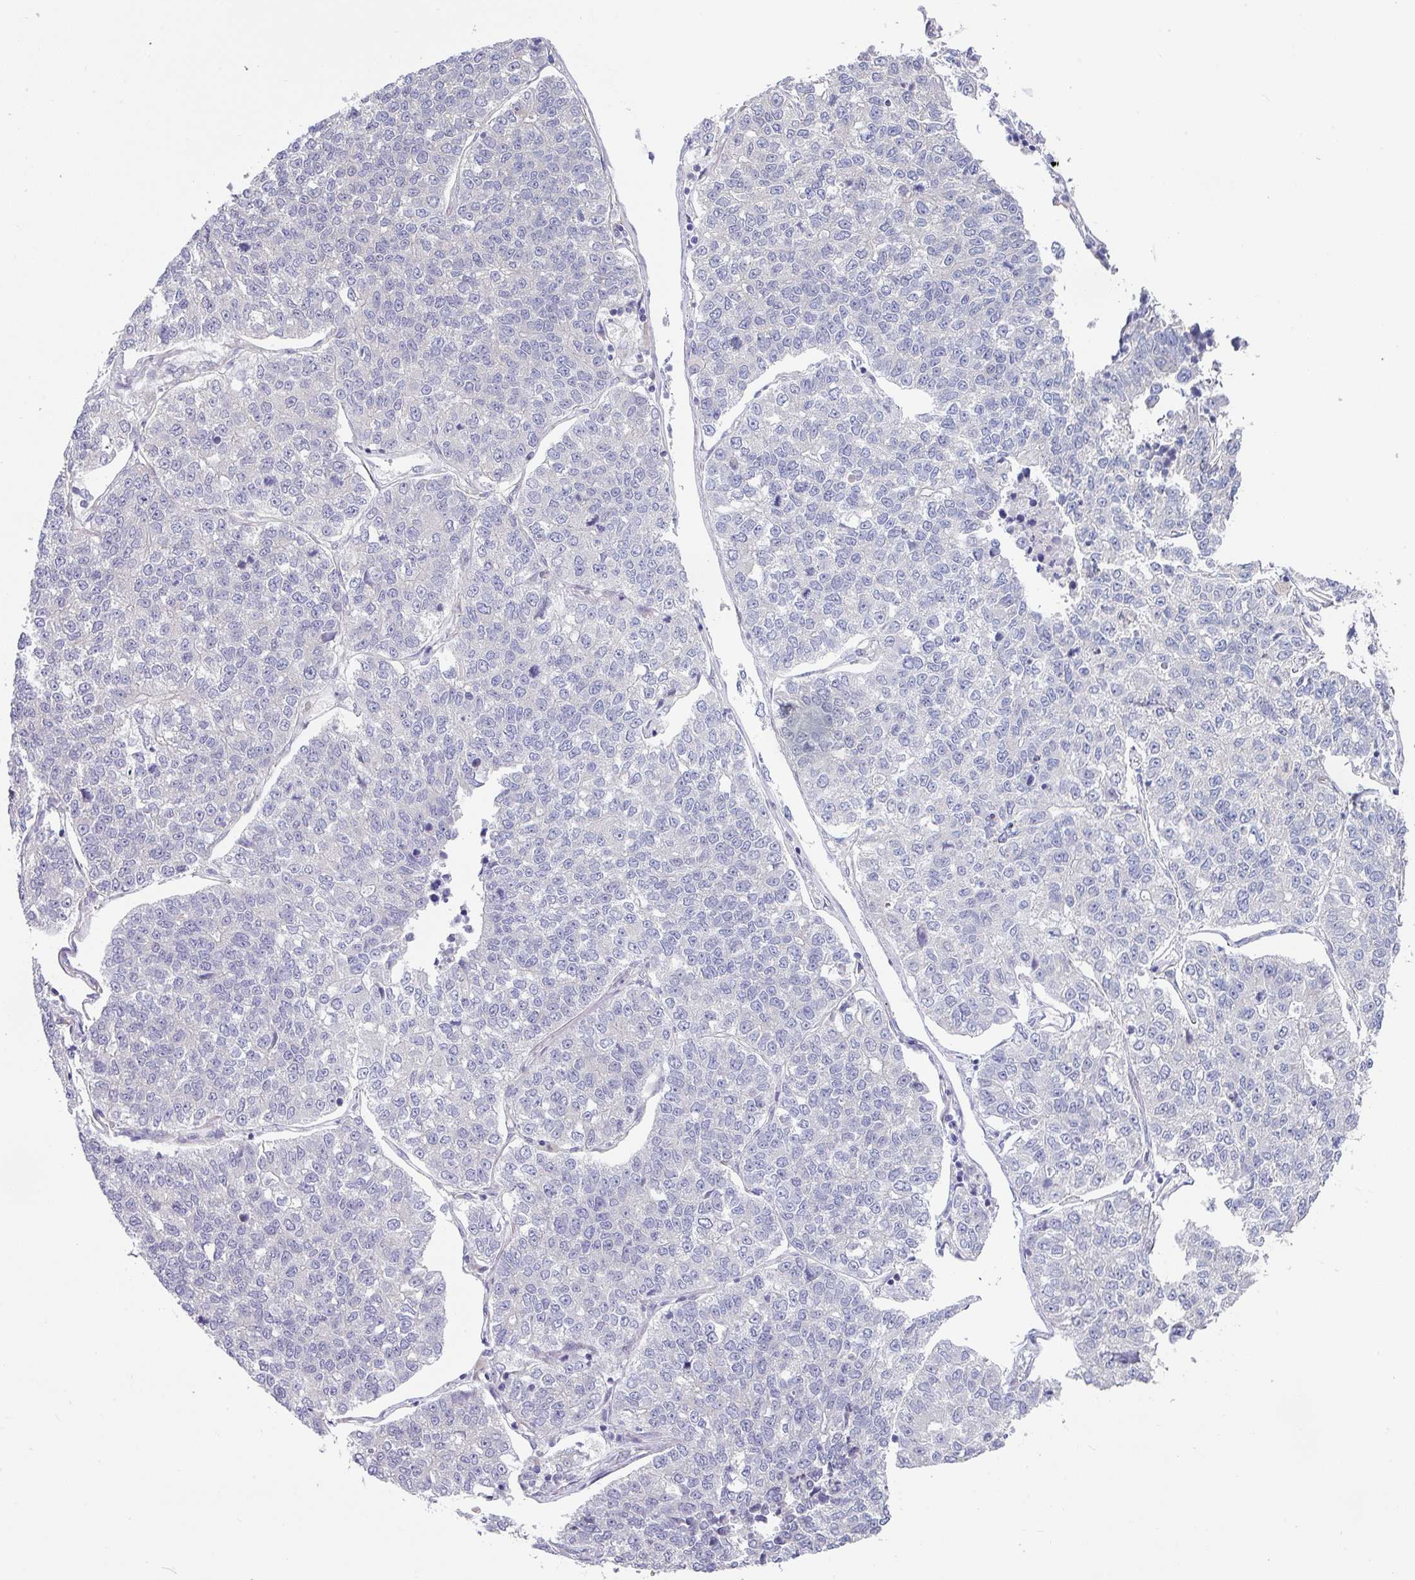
{"staining": {"intensity": "negative", "quantity": "none", "location": "none"}, "tissue": "lung cancer", "cell_type": "Tumor cells", "image_type": "cancer", "snomed": [{"axis": "morphology", "description": "Adenocarcinoma, NOS"}, {"axis": "topography", "description": "Lung"}], "caption": "Immunohistochemistry micrograph of neoplastic tissue: human lung cancer stained with DAB (3,3'-diaminobenzidine) demonstrates no significant protein expression in tumor cells.", "gene": "TMED5", "patient": {"sex": "male", "age": 49}}